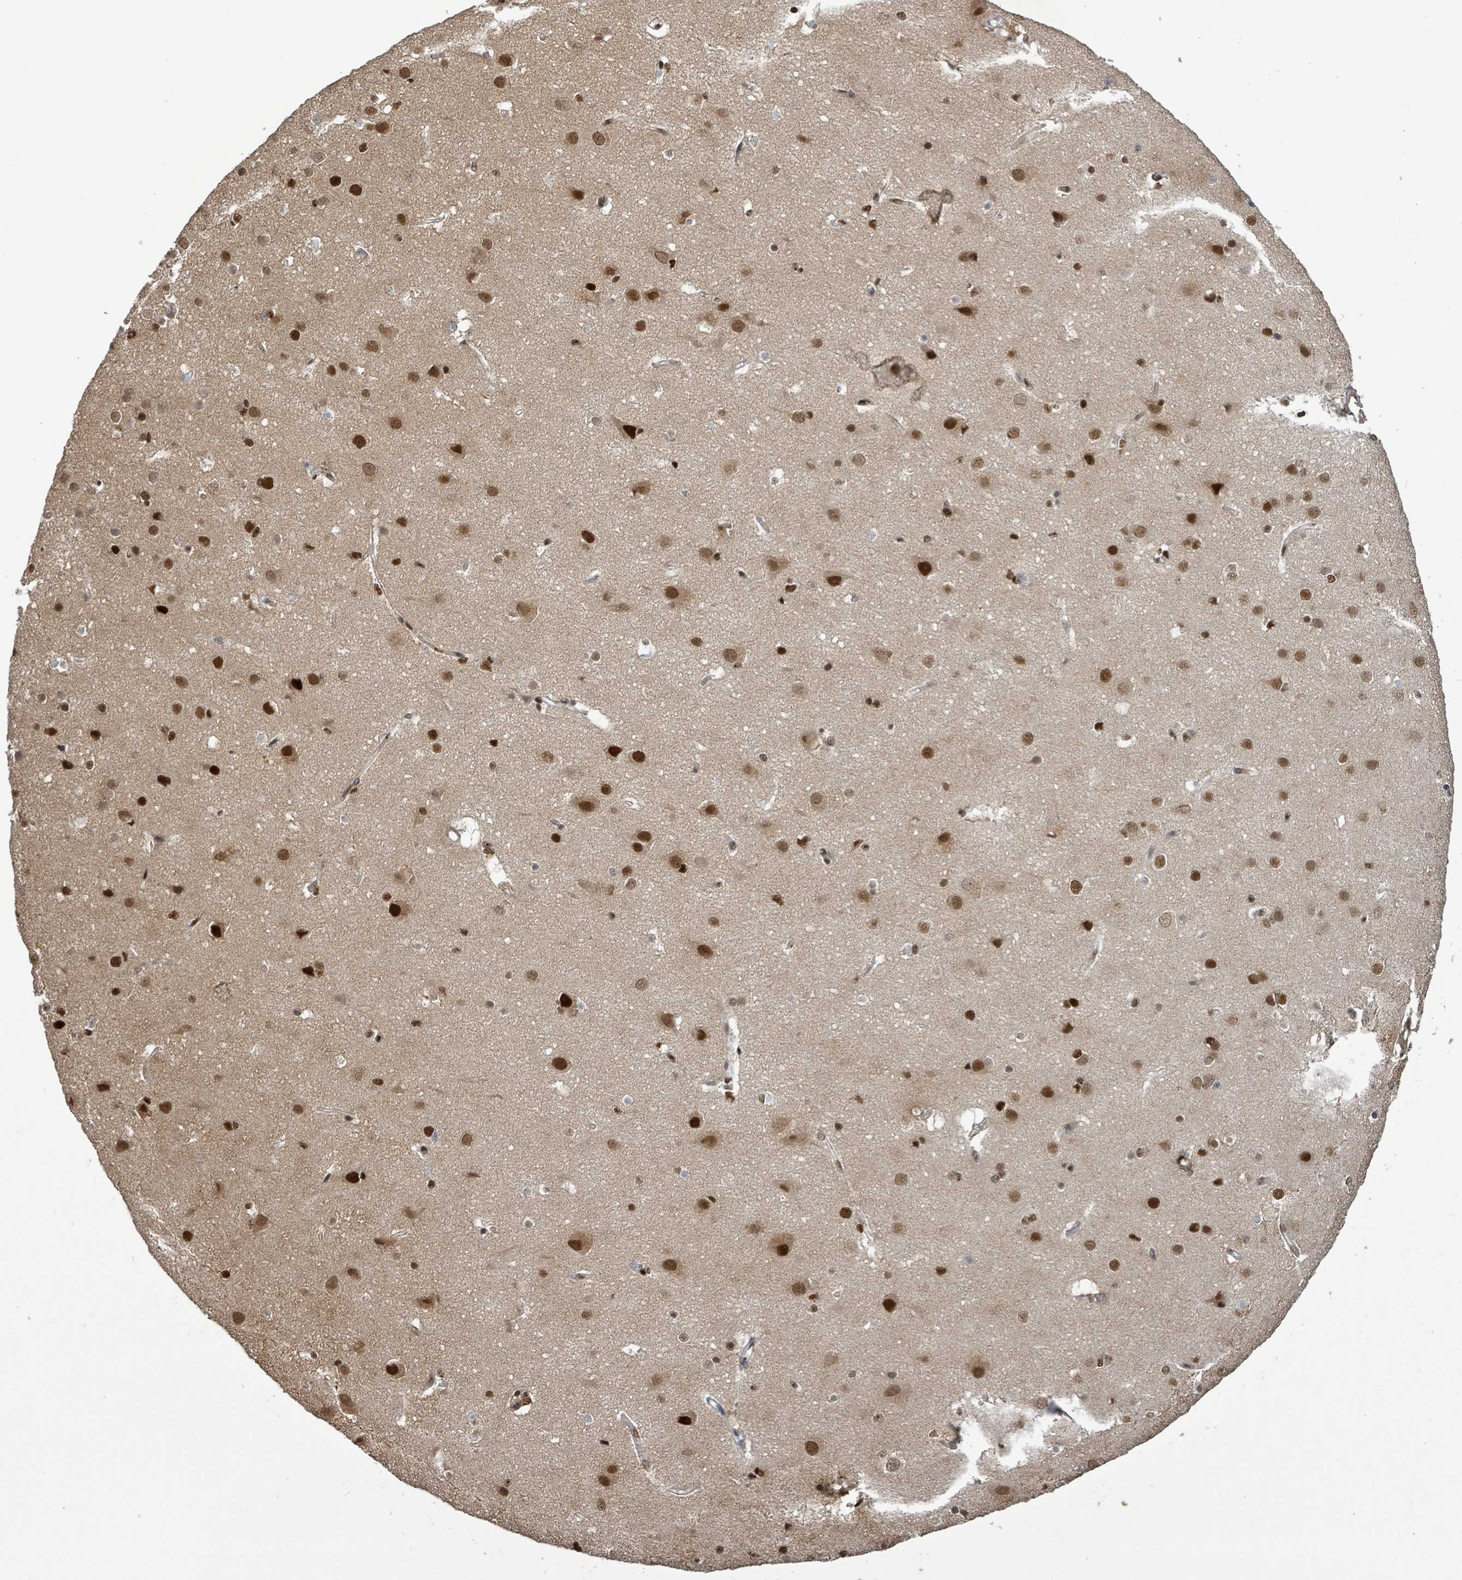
{"staining": {"intensity": "moderate", "quantity": "<25%", "location": "cytoplasmic/membranous"}, "tissue": "cerebral cortex", "cell_type": "Endothelial cells", "image_type": "normal", "snomed": [{"axis": "morphology", "description": "Normal tissue, NOS"}, {"axis": "topography", "description": "Cerebral cortex"}], "caption": "Moderate cytoplasmic/membranous expression is seen in about <25% of endothelial cells in unremarkable cerebral cortex. (DAB IHC, brown staining for protein, blue staining for nuclei).", "gene": "PATZ1", "patient": {"sex": "male", "age": 37}}